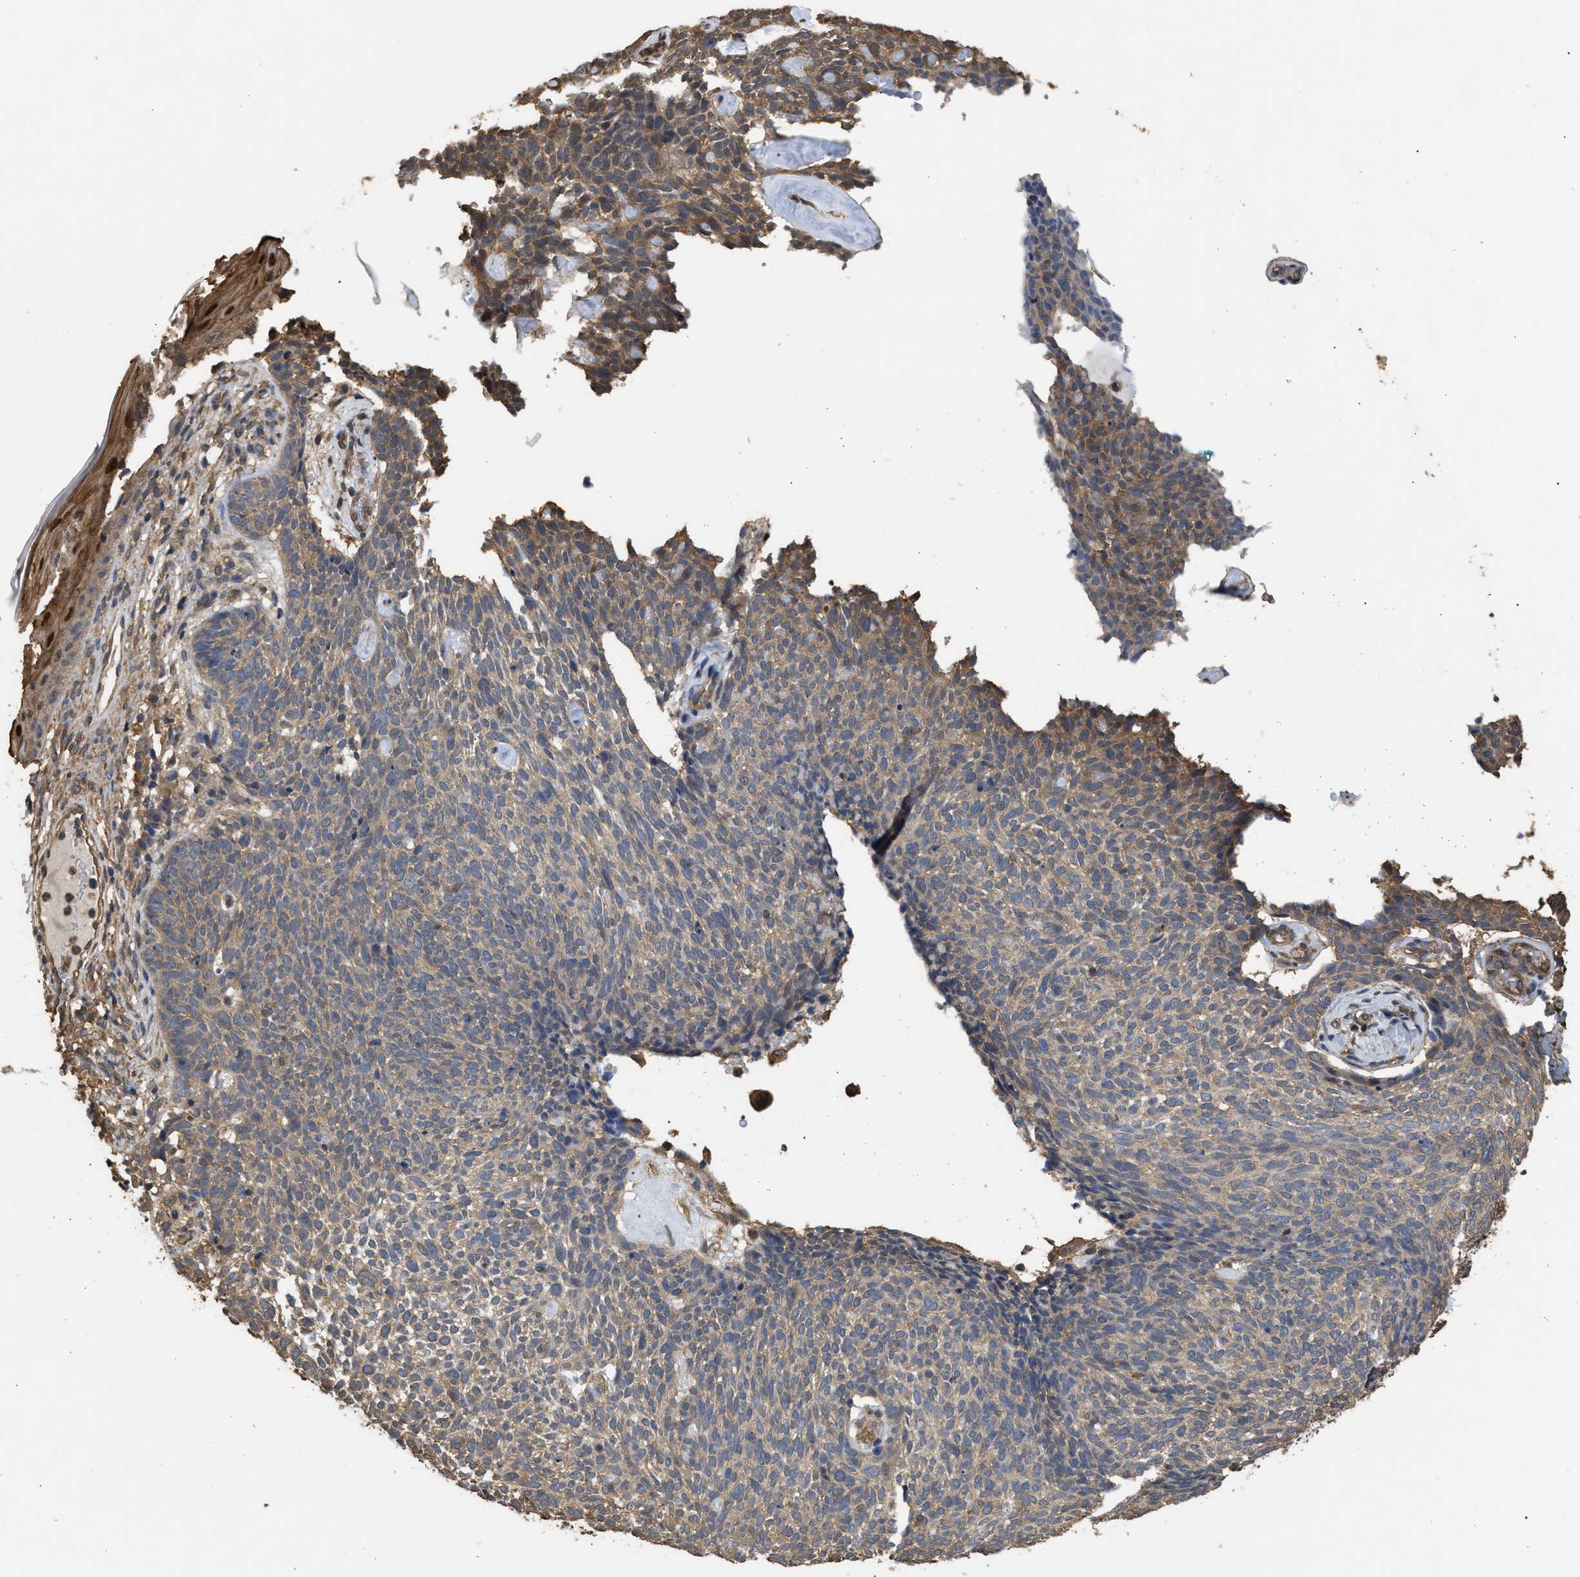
{"staining": {"intensity": "weak", "quantity": ">75%", "location": "cytoplasmic/membranous"}, "tissue": "skin cancer", "cell_type": "Tumor cells", "image_type": "cancer", "snomed": [{"axis": "morphology", "description": "Basal cell carcinoma"}, {"axis": "topography", "description": "Skin"}], "caption": "Skin cancer stained with a brown dye reveals weak cytoplasmic/membranous positive positivity in about >75% of tumor cells.", "gene": "CALM1", "patient": {"sex": "female", "age": 84}}